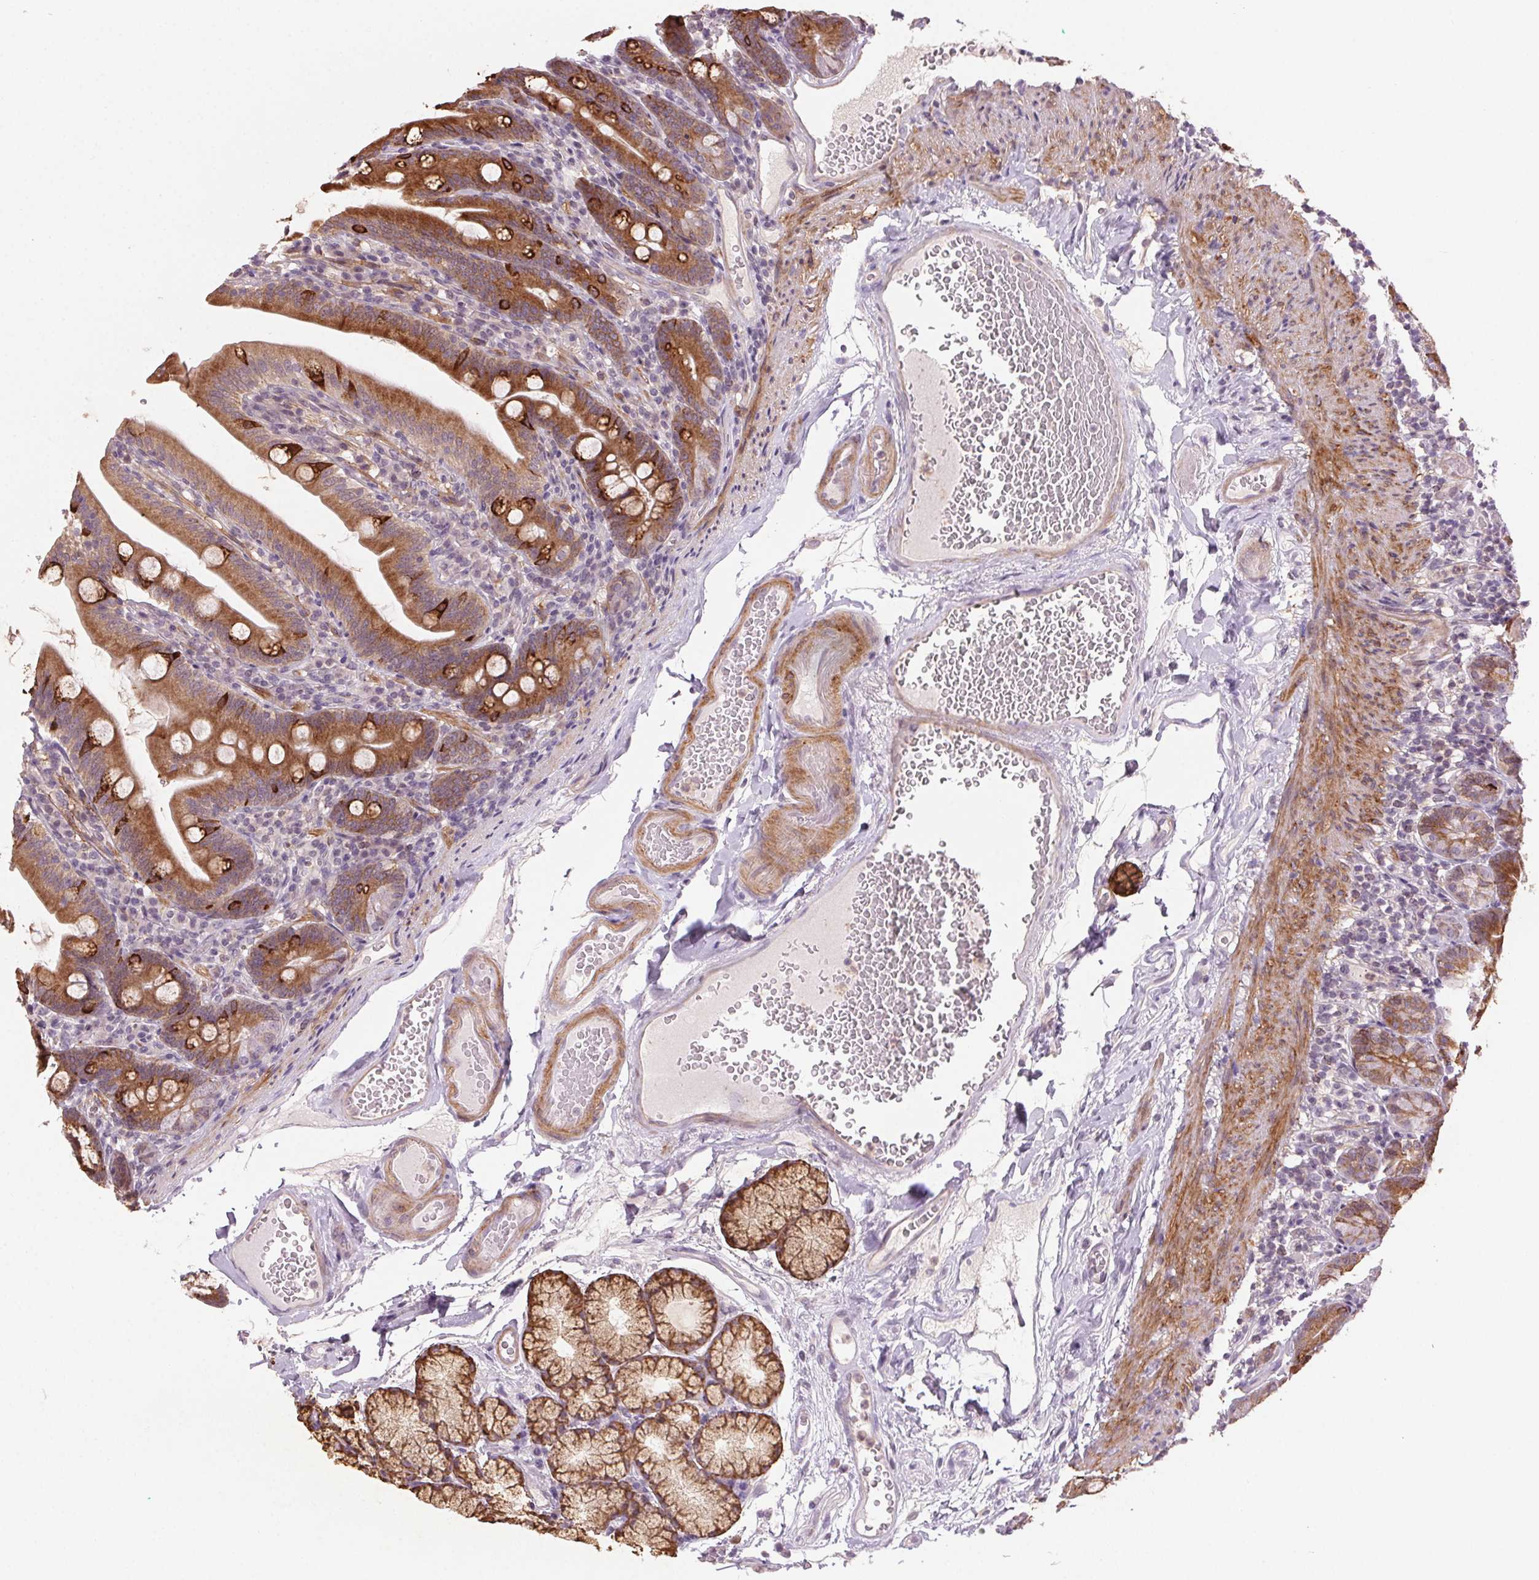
{"staining": {"intensity": "moderate", "quantity": ">75%", "location": "cytoplasmic/membranous"}, "tissue": "duodenum", "cell_type": "Glandular cells", "image_type": "normal", "snomed": [{"axis": "morphology", "description": "Normal tissue, NOS"}, {"axis": "topography", "description": "Duodenum"}], "caption": "Protein staining exhibits moderate cytoplasmic/membranous staining in approximately >75% of glandular cells in normal duodenum. The staining is performed using DAB brown chromogen to label protein expression. The nuclei are counter-stained blue using hematoxylin.", "gene": "HHLA2", "patient": {"sex": "female", "age": 67}}